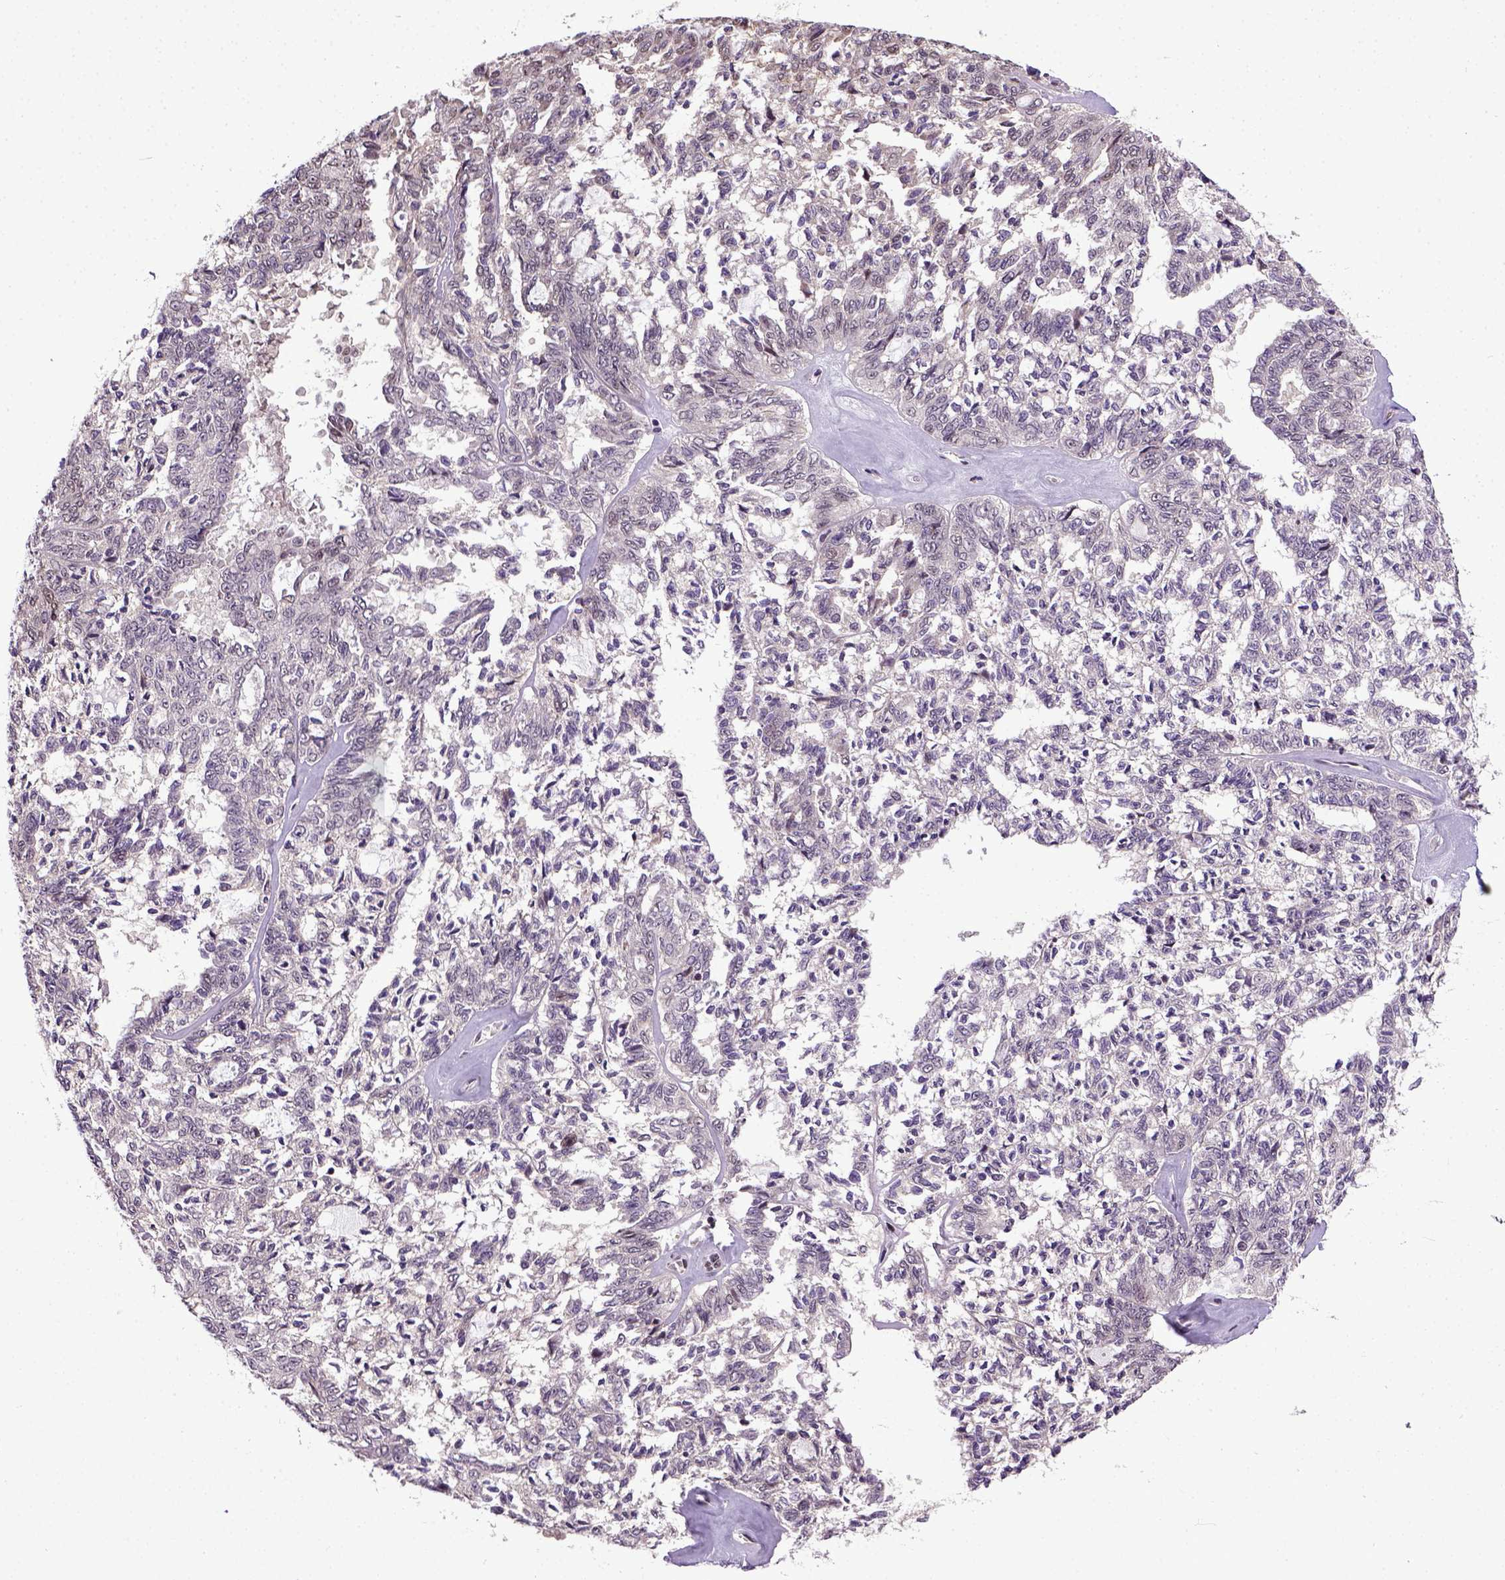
{"staining": {"intensity": "weak", "quantity": ">75%", "location": "nuclear"}, "tissue": "ovarian cancer", "cell_type": "Tumor cells", "image_type": "cancer", "snomed": [{"axis": "morphology", "description": "Cystadenocarcinoma, serous, NOS"}, {"axis": "topography", "description": "Ovary"}], "caption": "Ovarian serous cystadenocarcinoma stained for a protein (brown) demonstrates weak nuclear positive expression in about >75% of tumor cells.", "gene": "UBA3", "patient": {"sex": "female", "age": 71}}